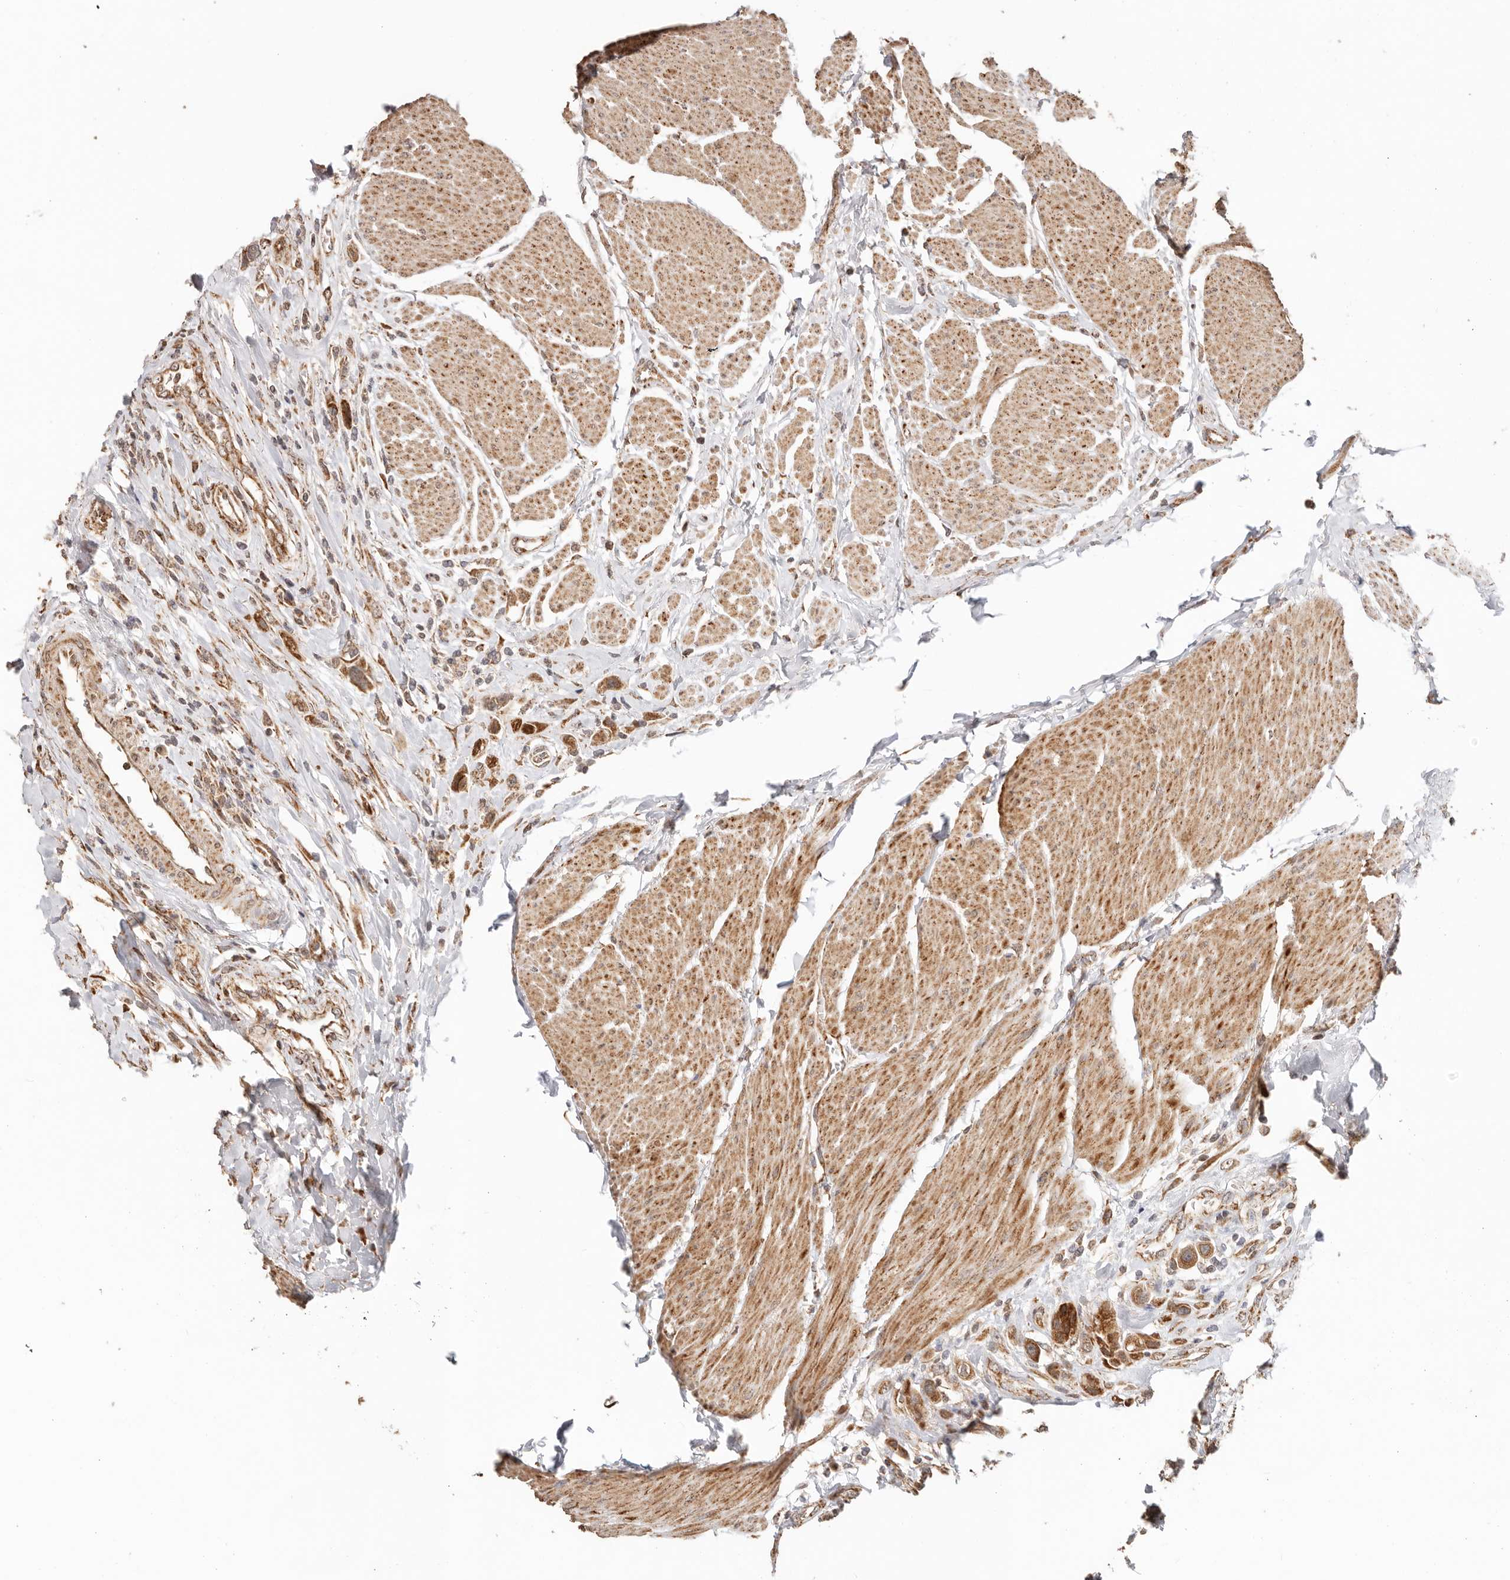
{"staining": {"intensity": "strong", "quantity": ">75%", "location": "cytoplasmic/membranous"}, "tissue": "urothelial cancer", "cell_type": "Tumor cells", "image_type": "cancer", "snomed": [{"axis": "morphology", "description": "Urothelial carcinoma, High grade"}, {"axis": "topography", "description": "Urinary bladder"}], "caption": "A high amount of strong cytoplasmic/membranous staining is seen in about >75% of tumor cells in high-grade urothelial carcinoma tissue. Nuclei are stained in blue.", "gene": "NDUFB11", "patient": {"sex": "male", "age": 50}}